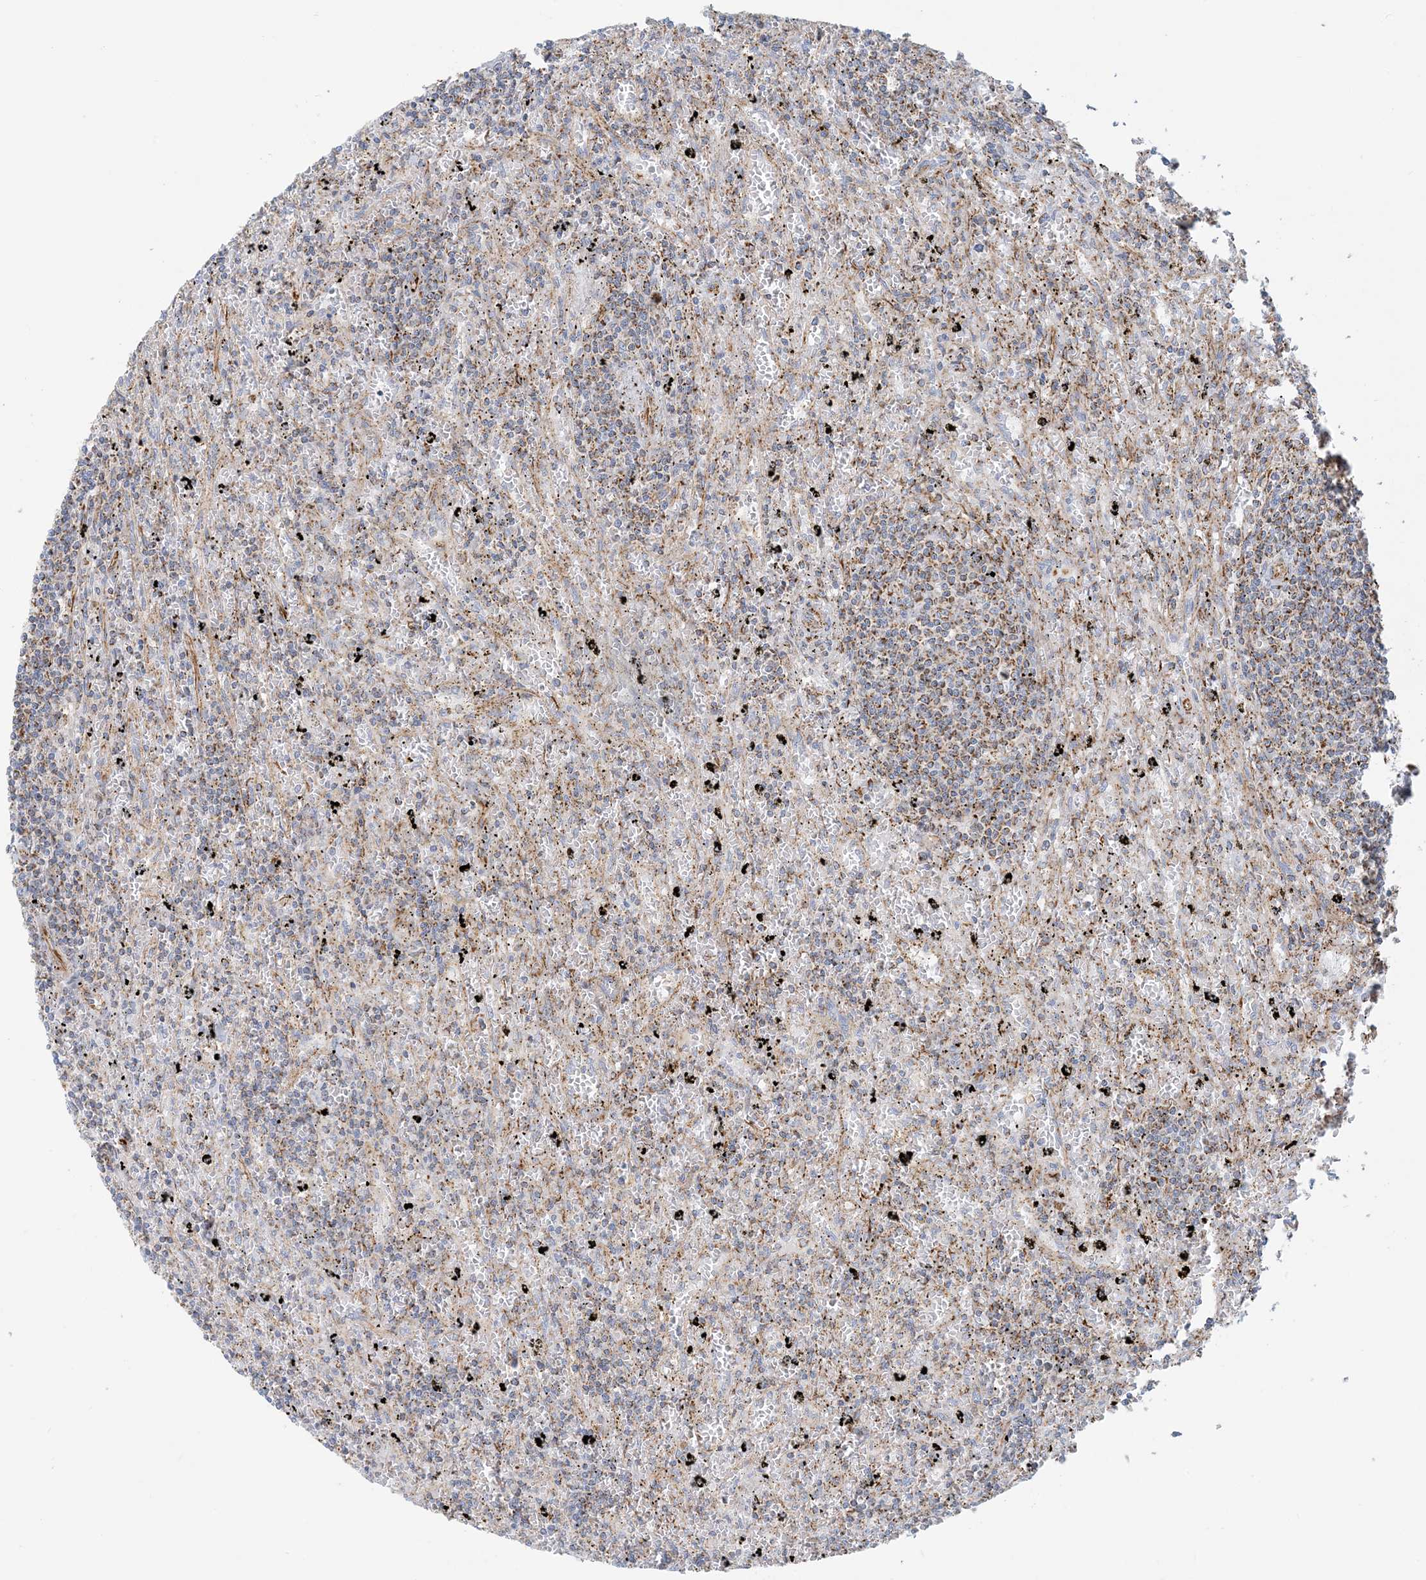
{"staining": {"intensity": "weak", "quantity": "25%-75%", "location": "cytoplasmic/membranous"}, "tissue": "lymphoma", "cell_type": "Tumor cells", "image_type": "cancer", "snomed": [{"axis": "morphology", "description": "Malignant lymphoma, non-Hodgkin's type, Low grade"}, {"axis": "topography", "description": "Spleen"}], "caption": "Immunohistochemistry of human malignant lymphoma, non-Hodgkin's type (low-grade) displays low levels of weak cytoplasmic/membranous expression in approximately 25%-75% of tumor cells. The protein of interest is stained brown, and the nuclei are stained in blue (DAB (3,3'-diaminobenzidine) IHC with brightfield microscopy, high magnification).", "gene": "COA3", "patient": {"sex": "male", "age": 76}}